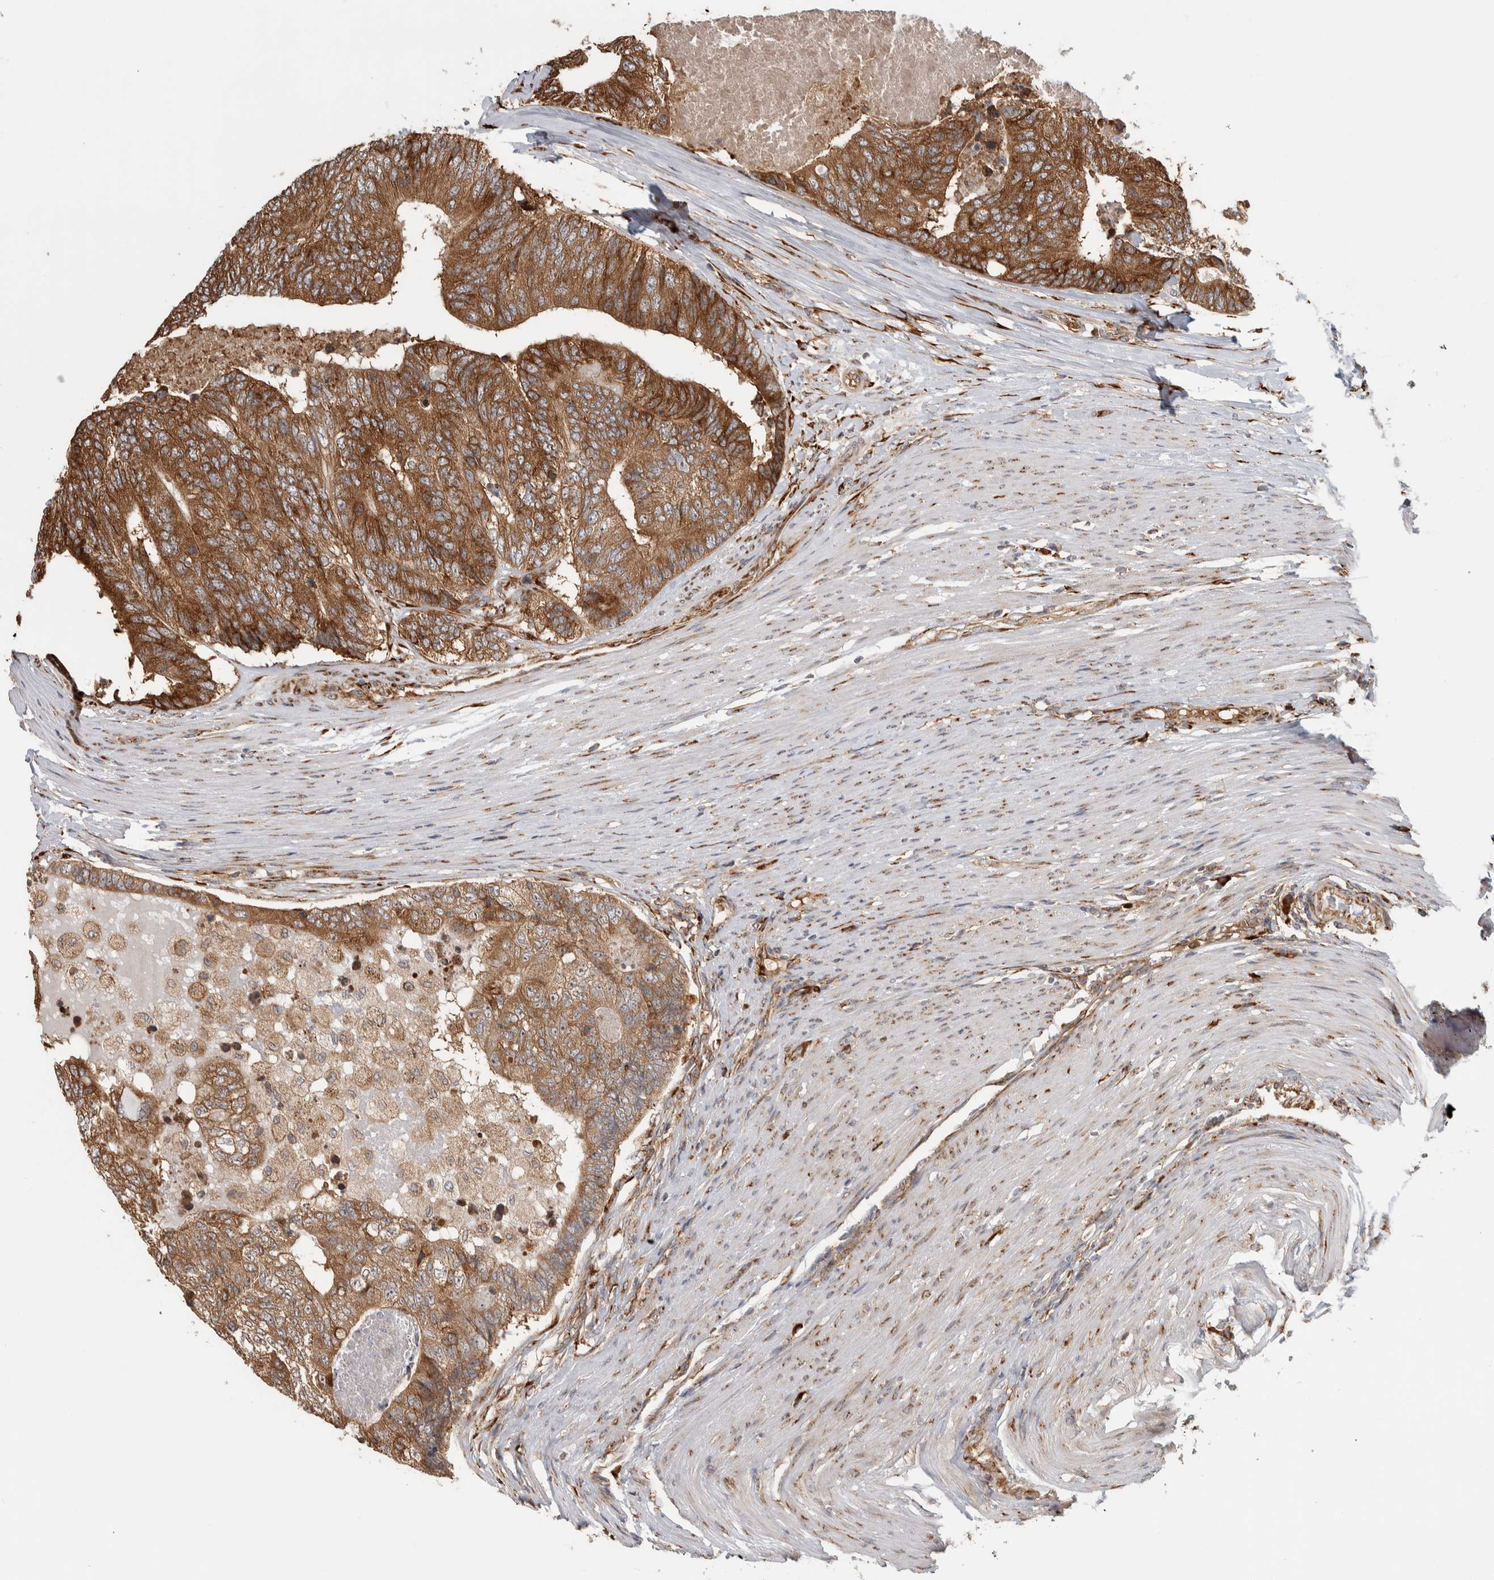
{"staining": {"intensity": "strong", "quantity": ">75%", "location": "cytoplasmic/membranous"}, "tissue": "colorectal cancer", "cell_type": "Tumor cells", "image_type": "cancer", "snomed": [{"axis": "morphology", "description": "Adenocarcinoma, NOS"}, {"axis": "topography", "description": "Colon"}], "caption": "A high-resolution histopathology image shows IHC staining of colorectal adenocarcinoma, which exhibits strong cytoplasmic/membranous staining in about >75% of tumor cells.", "gene": "EIF3H", "patient": {"sex": "female", "age": 67}}